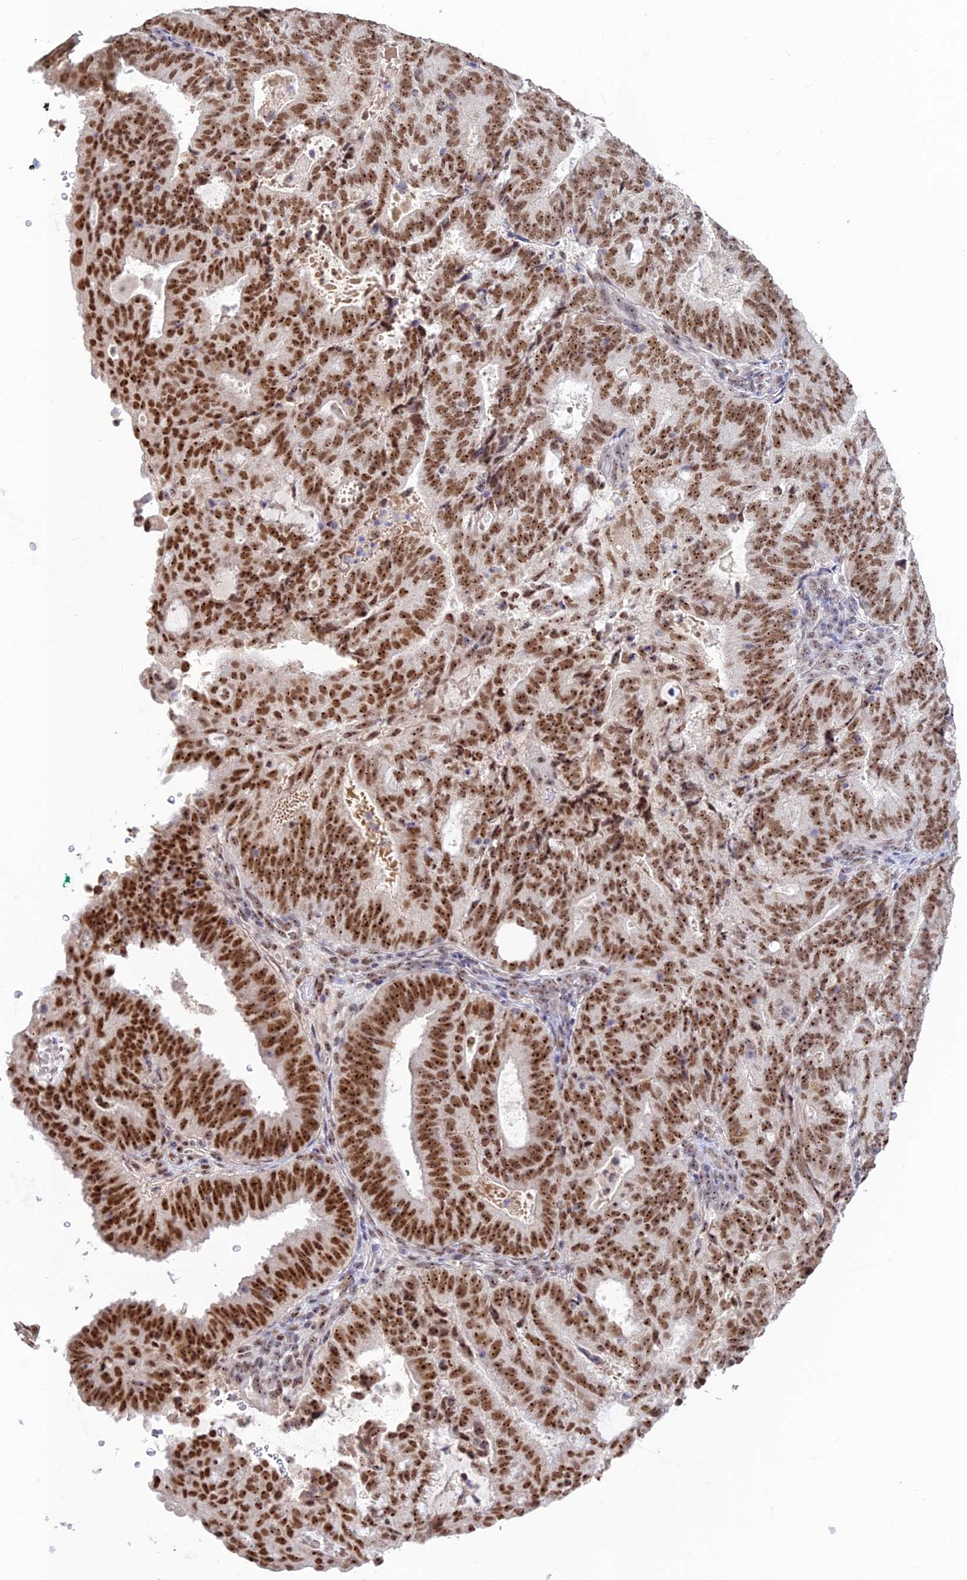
{"staining": {"intensity": "strong", "quantity": ">75%", "location": "nuclear"}, "tissue": "endometrial cancer", "cell_type": "Tumor cells", "image_type": "cancer", "snomed": [{"axis": "morphology", "description": "Adenocarcinoma, NOS"}, {"axis": "topography", "description": "Endometrium"}], "caption": "High-magnification brightfield microscopy of endometrial cancer (adenocarcinoma) stained with DAB (brown) and counterstained with hematoxylin (blue). tumor cells exhibit strong nuclear positivity is identified in approximately>75% of cells.", "gene": "POLR1G", "patient": {"sex": "female", "age": 70}}